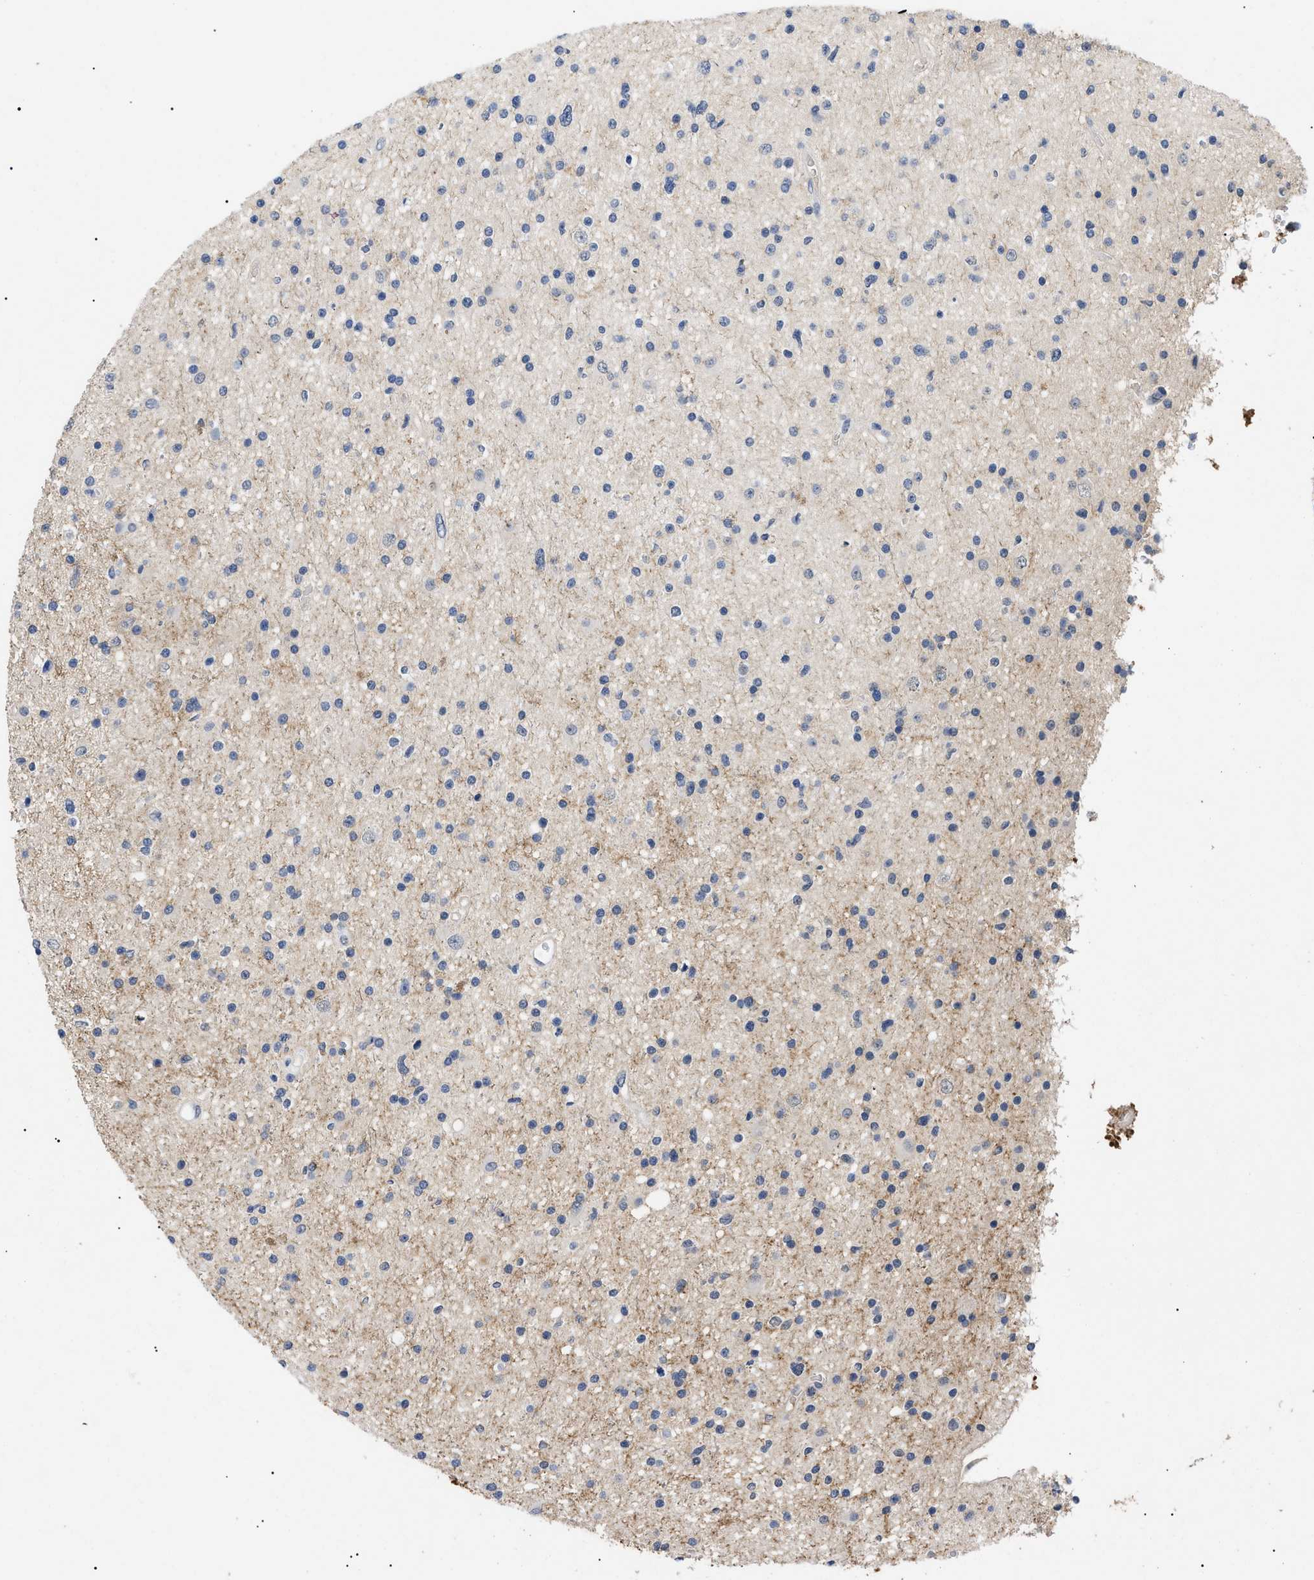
{"staining": {"intensity": "negative", "quantity": "none", "location": "none"}, "tissue": "glioma", "cell_type": "Tumor cells", "image_type": "cancer", "snomed": [{"axis": "morphology", "description": "Glioma, malignant, High grade"}, {"axis": "topography", "description": "Brain"}], "caption": "Human high-grade glioma (malignant) stained for a protein using immunohistochemistry reveals no expression in tumor cells.", "gene": "PRRT2", "patient": {"sex": "male", "age": 33}}